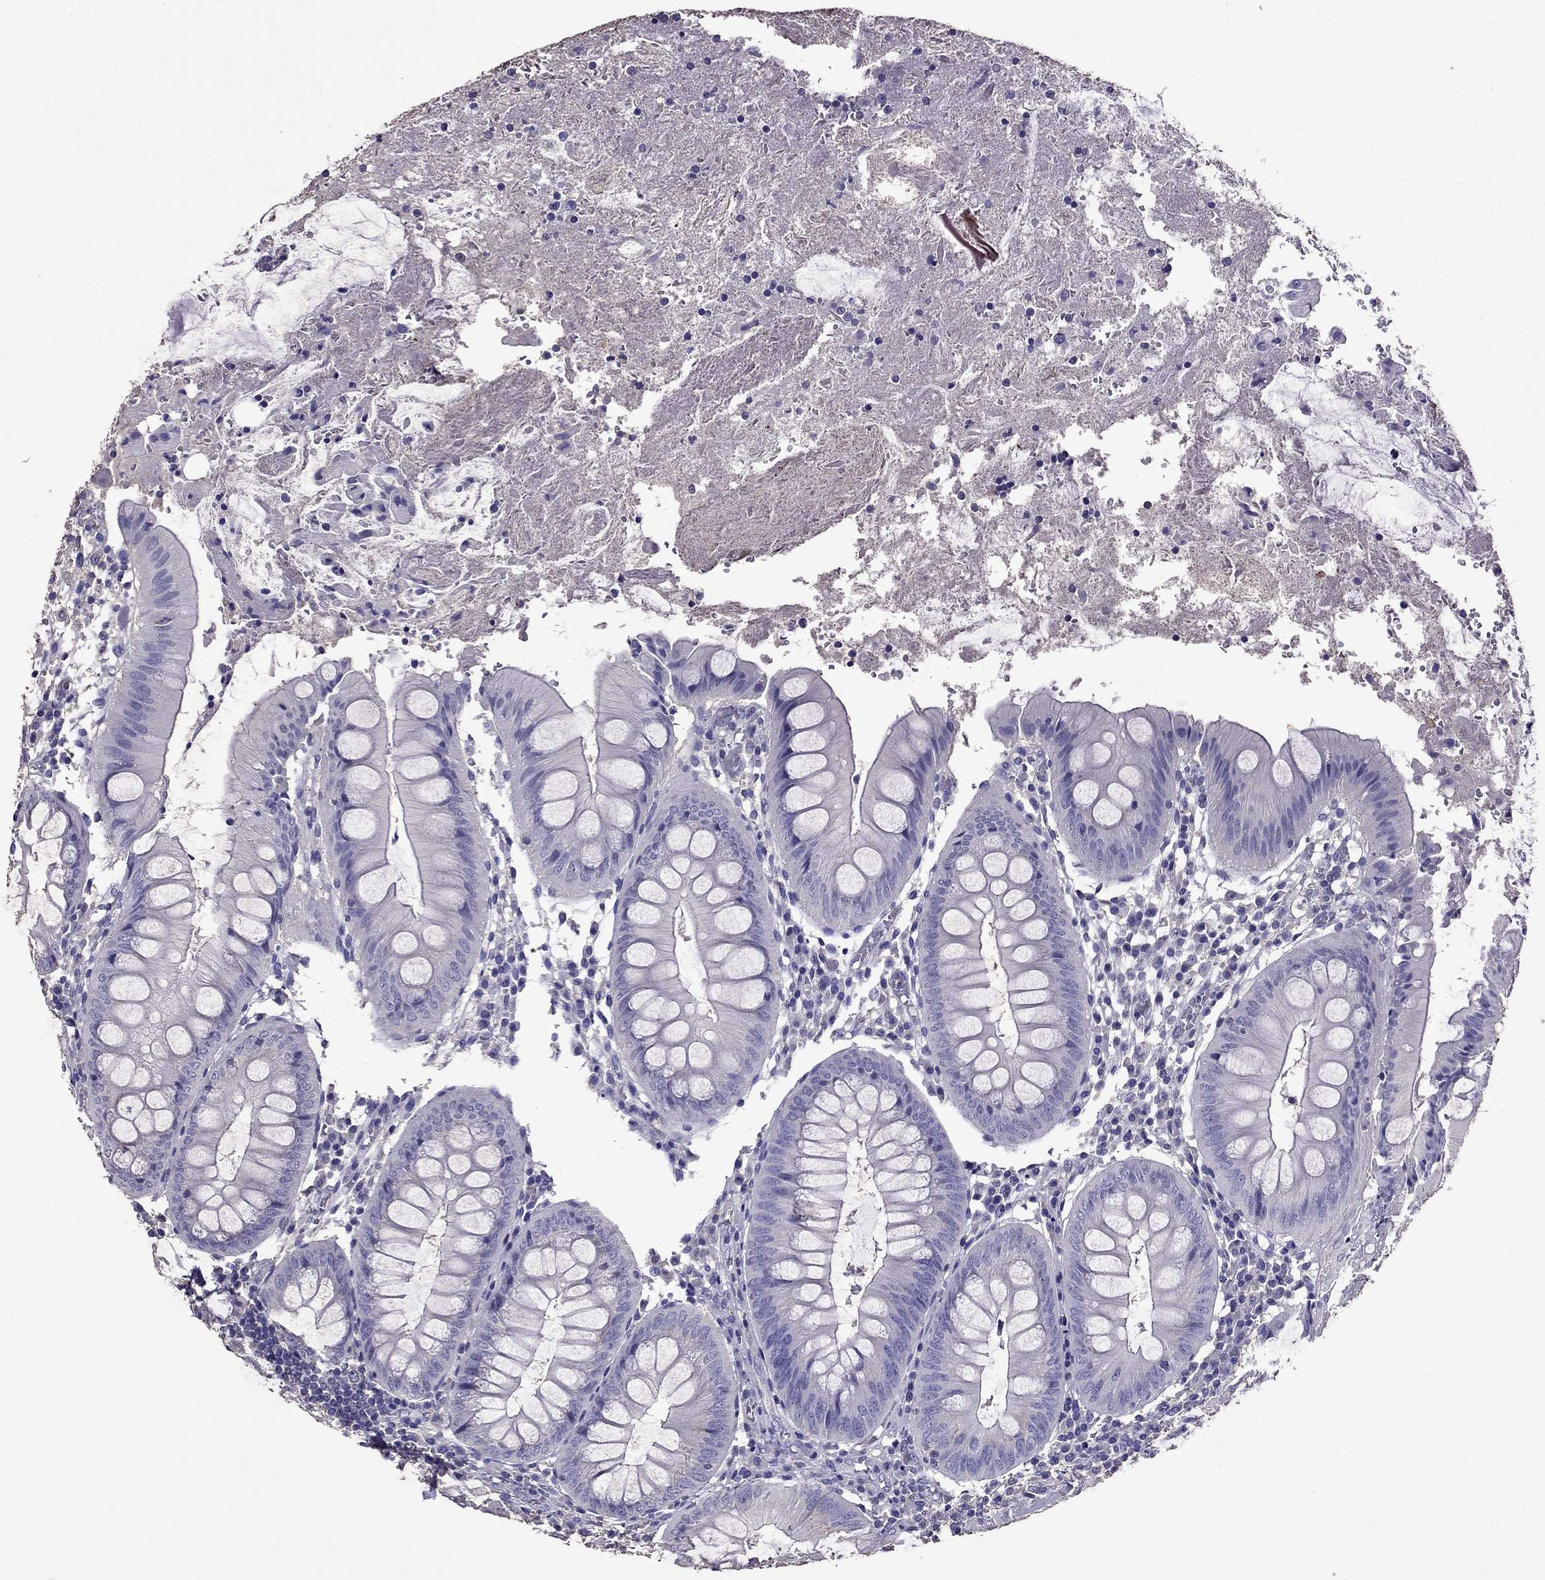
{"staining": {"intensity": "negative", "quantity": "none", "location": "none"}, "tissue": "appendix", "cell_type": "Glandular cells", "image_type": "normal", "snomed": [{"axis": "morphology", "description": "Normal tissue, NOS"}, {"axis": "morphology", "description": "Inflammation, NOS"}, {"axis": "topography", "description": "Appendix"}], "caption": "An IHC micrograph of normal appendix is shown. There is no staining in glandular cells of appendix. (Immunohistochemistry (ihc), brightfield microscopy, high magnification).", "gene": "NKX3", "patient": {"sex": "male", "age": 16}}